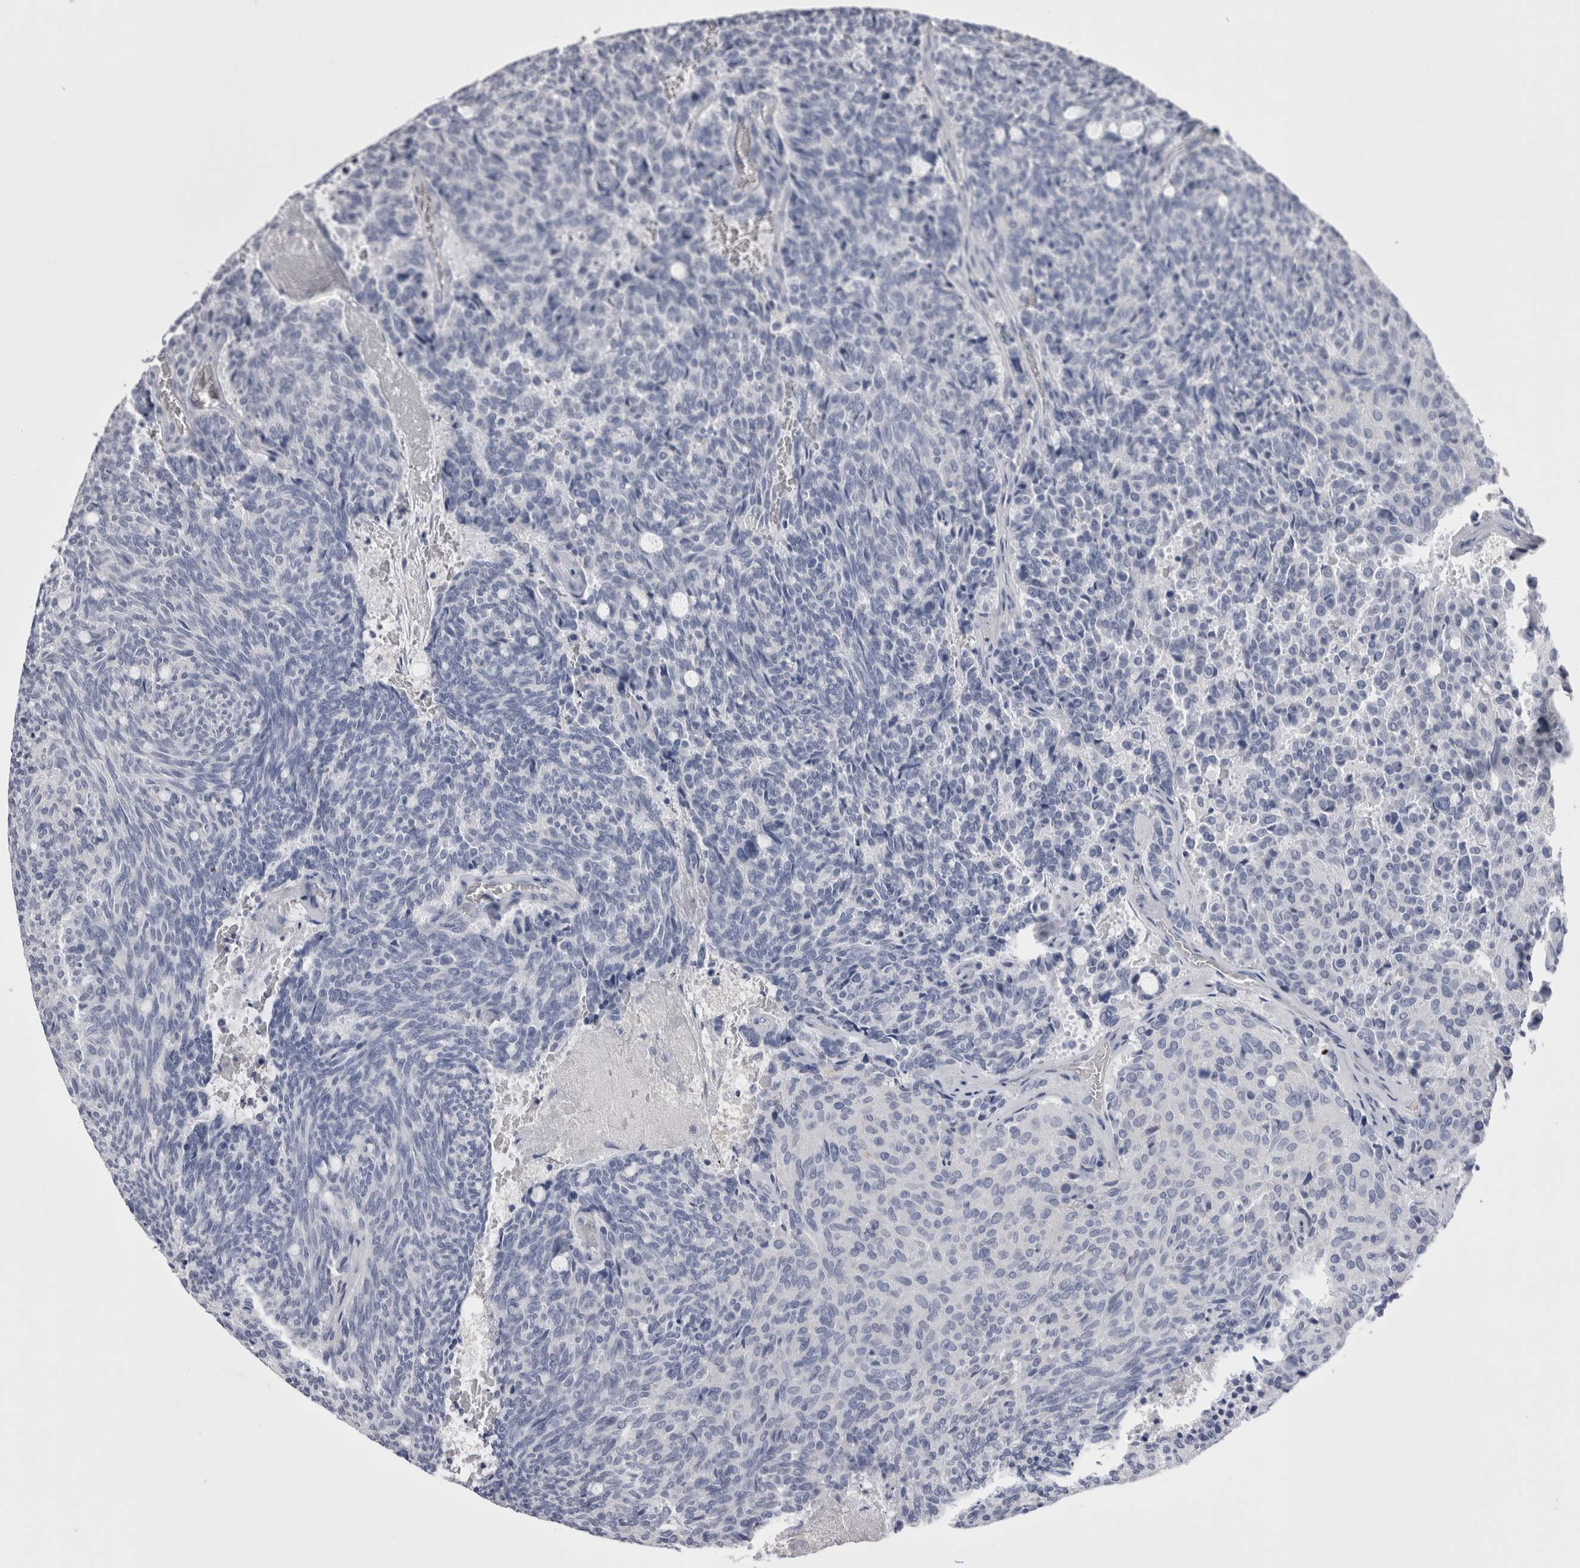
{"staining": {"intensity": "negative", "quantity": "none", "location": "none"}, "tissue": "carcinoid", "cell_type": "Tumor cells", "image_type": "cancer", "snomed": [{"axis": "morphology", "description": "Carcinoid, malignant, NOS"}, {"axis": "topography", "description": "Pancreas"}], "caption": "IHC micrograph of human malignant carcinoid stained for a protein (brown), which displays no expression in tumor cells.", "gene": "CDHR5", "patient": {"sex": "female", "age": 54}}